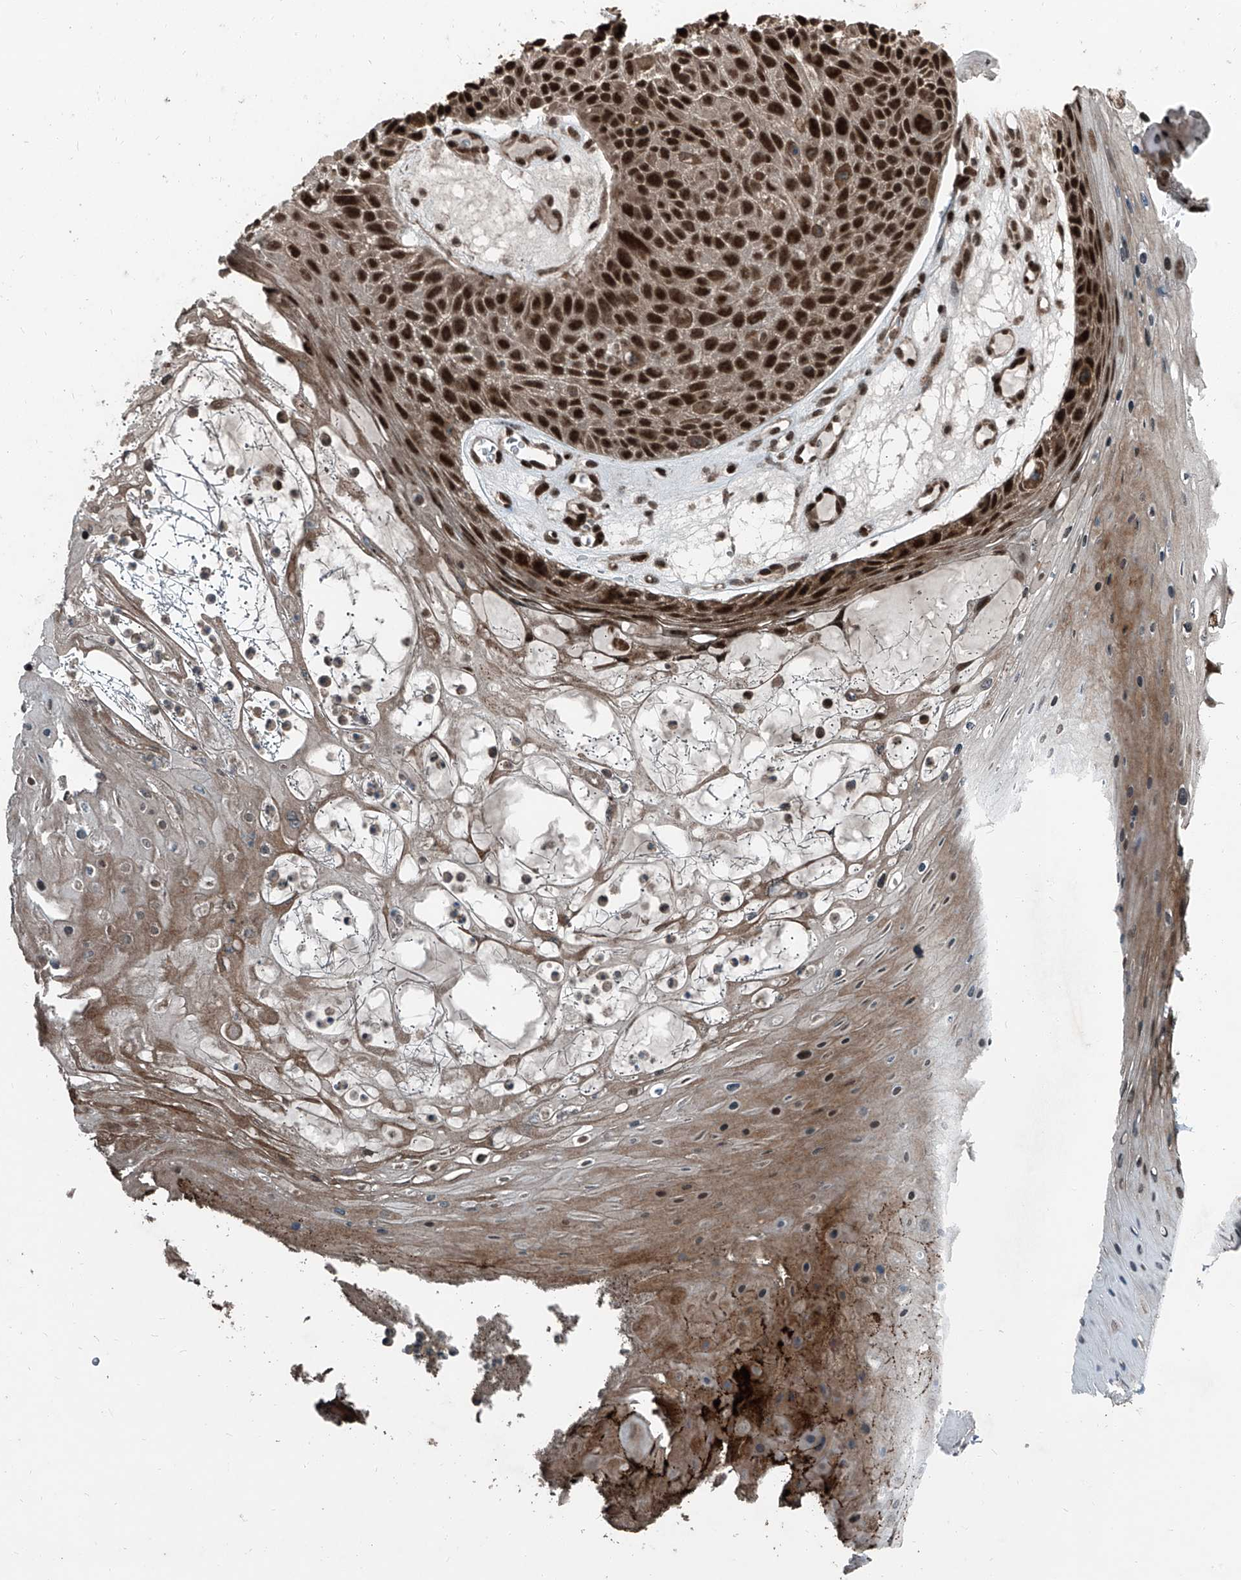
{"staining": {"intensity": "strong", "quantity": ">75%", "location": "nuclear"}, "tissue": "skin cancer", "cell_type": "Tumor cells", "image_type": "cancer", "snomed": [{"axis": "morphology", "description": "Squamous cell carcinoma, NOS"}, {"axis": "topography", "description": "Skin"}], "caption": "Strong nuclear expression for a protein is appreciated in approximately >75% of tumor cells of skin cancer (squamous cell carcinoma) using immunohistochemistry (IHC).", "gene": "ZNF570", "patient": {"sex": "female", "age": 88}}